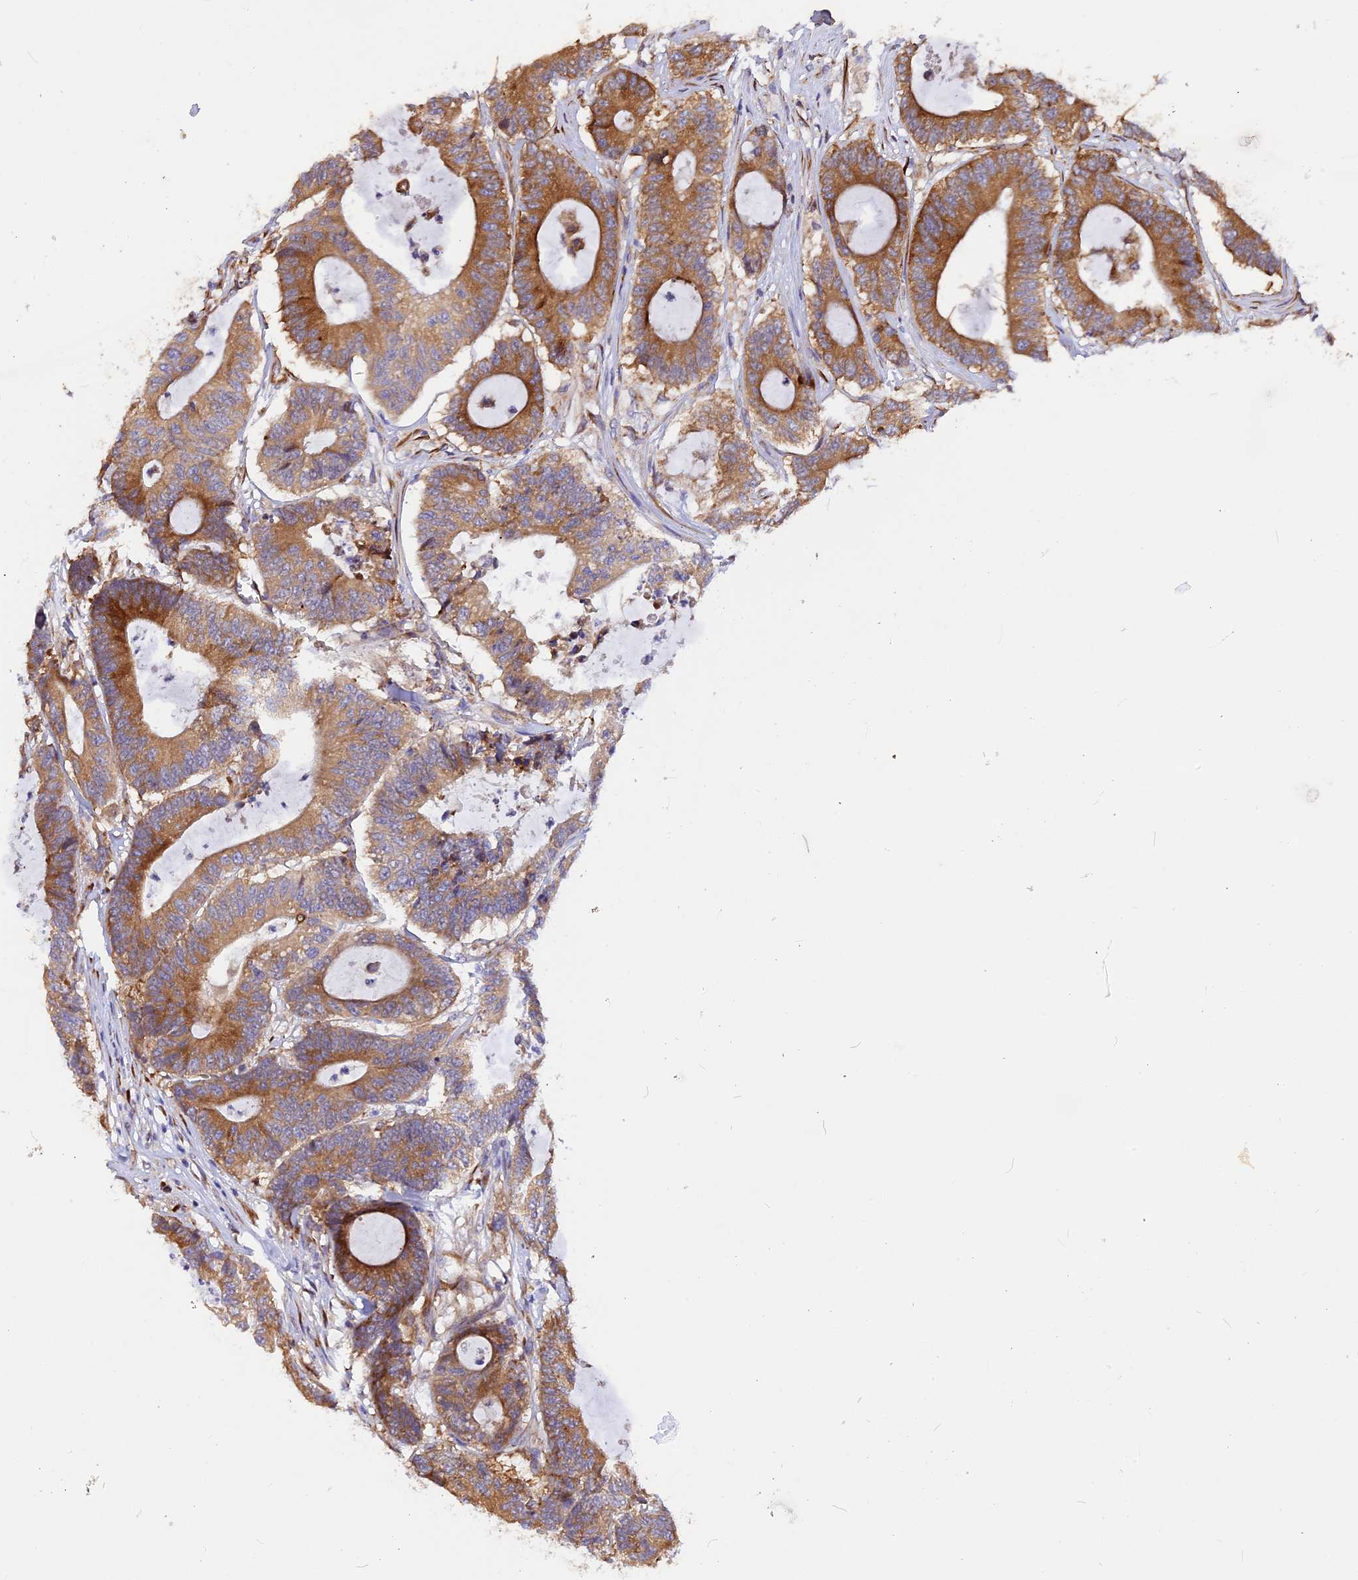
{"staining": {"intensity": "moderate", "quantity": ">75%", "location": "cytoplasmic/membranous"}, "tissue": "colorectal cancer", "cell_type": "Tumor cells", "image_type": "cancer", "snomed": [{"axis": "morphology", "description": "Adenocarcinoma, NOS"}, {"axis": "topography", "description": "Colon"}], "caption": "There is medium levels of moderate cytoplasmic/membranous staining in tumor cells of adenocarcinoma (colorectal), as demonstrated by immunohistochemical staining (brown color).", "gene": "GNPTAB", "patient": {"sex": "female", "age": 84}}